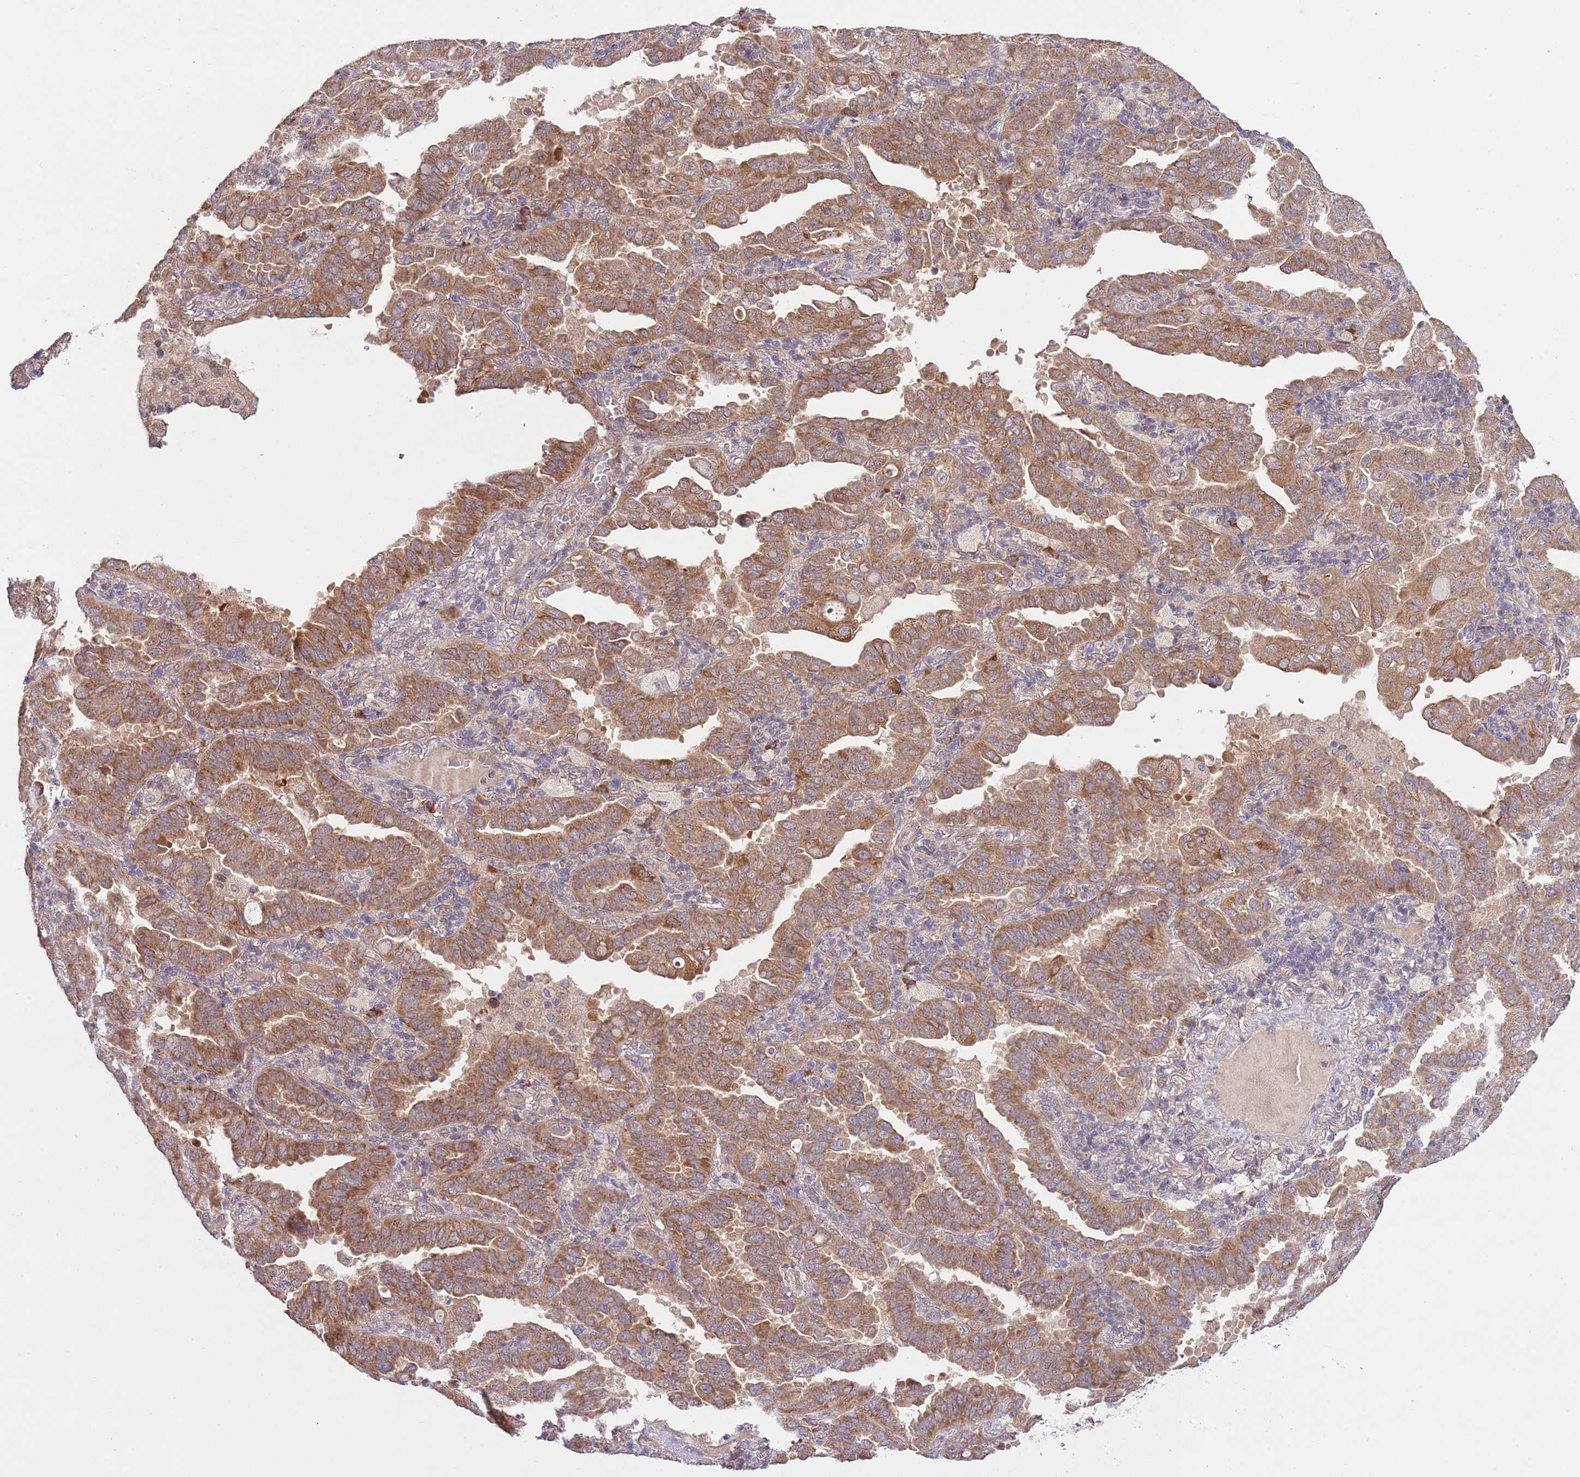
{"staining": {"intensity": "moderate", "quantity": ">75%", "location": "cytoplasmic/membranous"}, "tissue": "lung cancer", "cell_type": "Tumor cells", "image_type": "cancer", "snomed": [{"axis": "morphology", "description": "Adenocarcinoma, NOS"}, {"axis": "topography", "description": "Lung"}], "caption": "Lung cancer (adenocarcinoma) was stained to show a protein in brown. There is medium levels of moderate cytoplasmic/membranous positivity in approximately >75% of tumor cells.", "gene": "MFNG", "patient": {"sex": "male", "age": 64}}